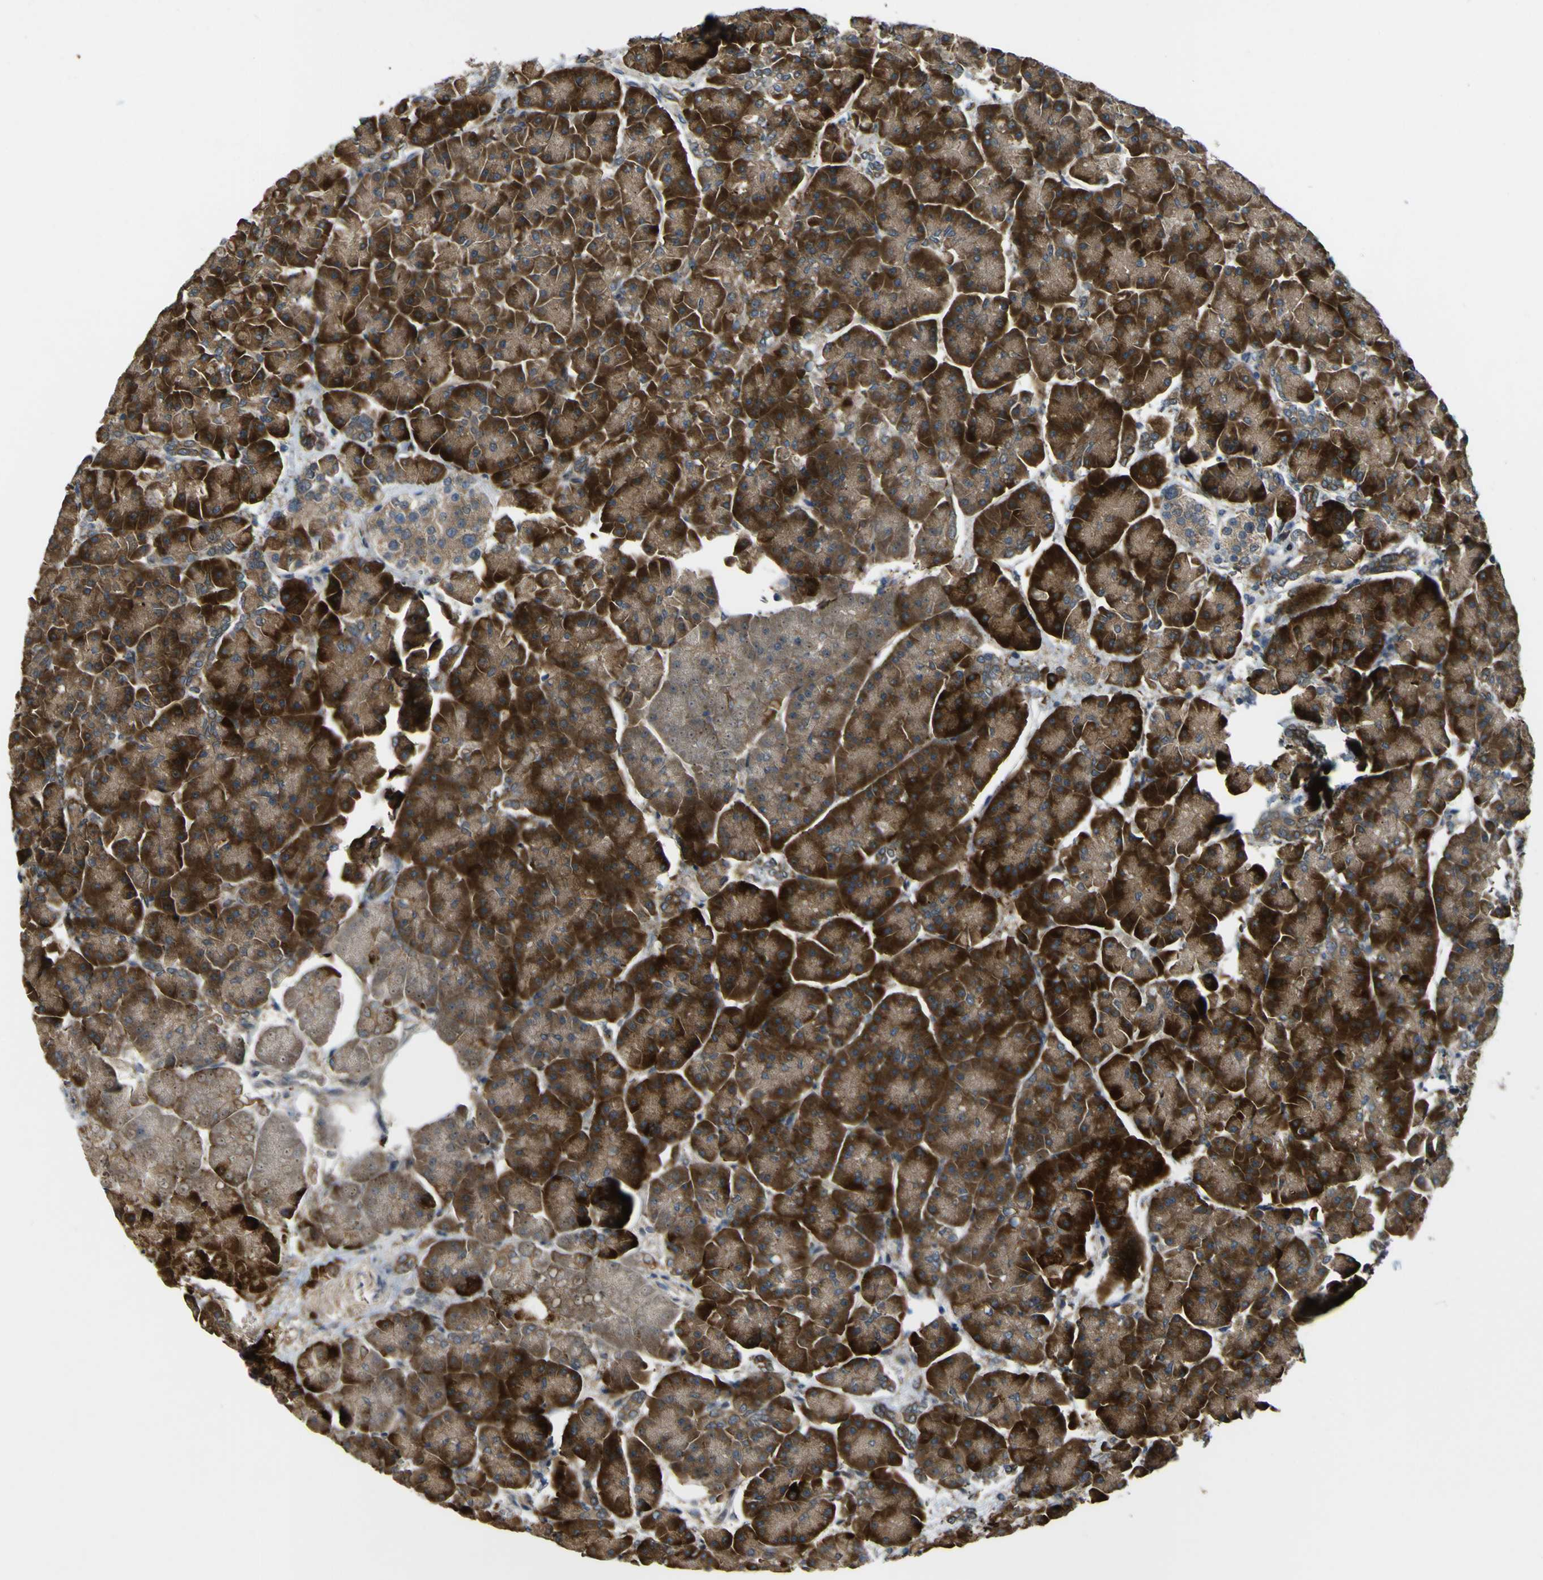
{"staining": {"intensity": "strong", "quantity": ">75%", "location": "cytoplasmic/membranous"}, "tissue": "pancreas", "cell_type": "Exocrine glandular cells", "image_type": "normal", "snomed": [{"axis": "morphology", "description": "Normal tissue, NOS"}, {"axis": "topography", "description": "Pancreas"}], "caption": "A brown stain shows strong cytoplasmic/membranous staining of a protein in exocrine glandular cells of normal human pancreas. (IHC, brightfield microscopy, high magnification).", "gene": "LBHD1", "patient": {"sex": "female", "age": 70}}